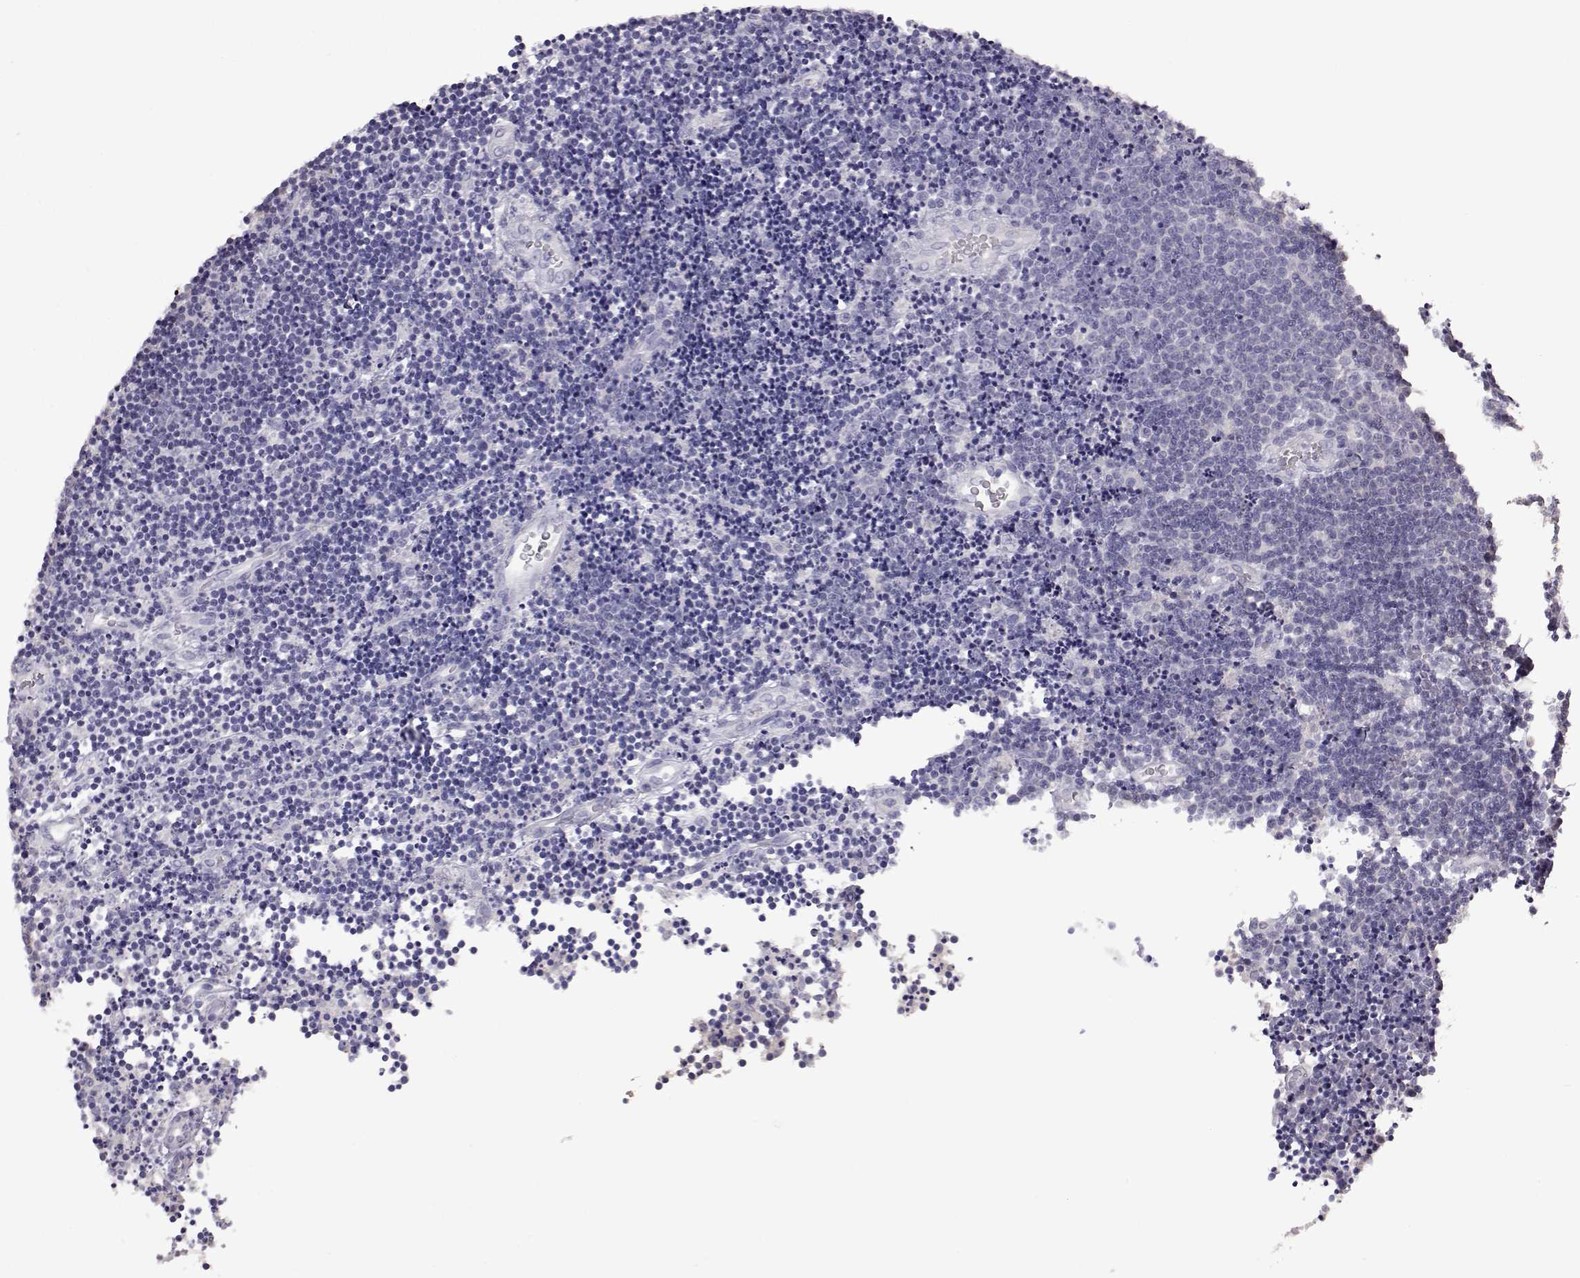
{"staining": {"intensity": "negative", "quantity": "none", "location": "none"}, "tissue": "lymphoma", "cell_type": "Tumor cells", "image_type": "cancer", "snomed": [{"axis": "morphology", "description": "Malignant lymphoma, non-Hodgkin's type, Low grade"}, {"axis": "topography", "description": "Brain"}], "caption": "An immunohistochemistry micrograph of lymphoma is shown. There is no staining in tumor cells of lymphoma.", "gene": "VGF", "patient": {"sex": "female", "age": 66}}